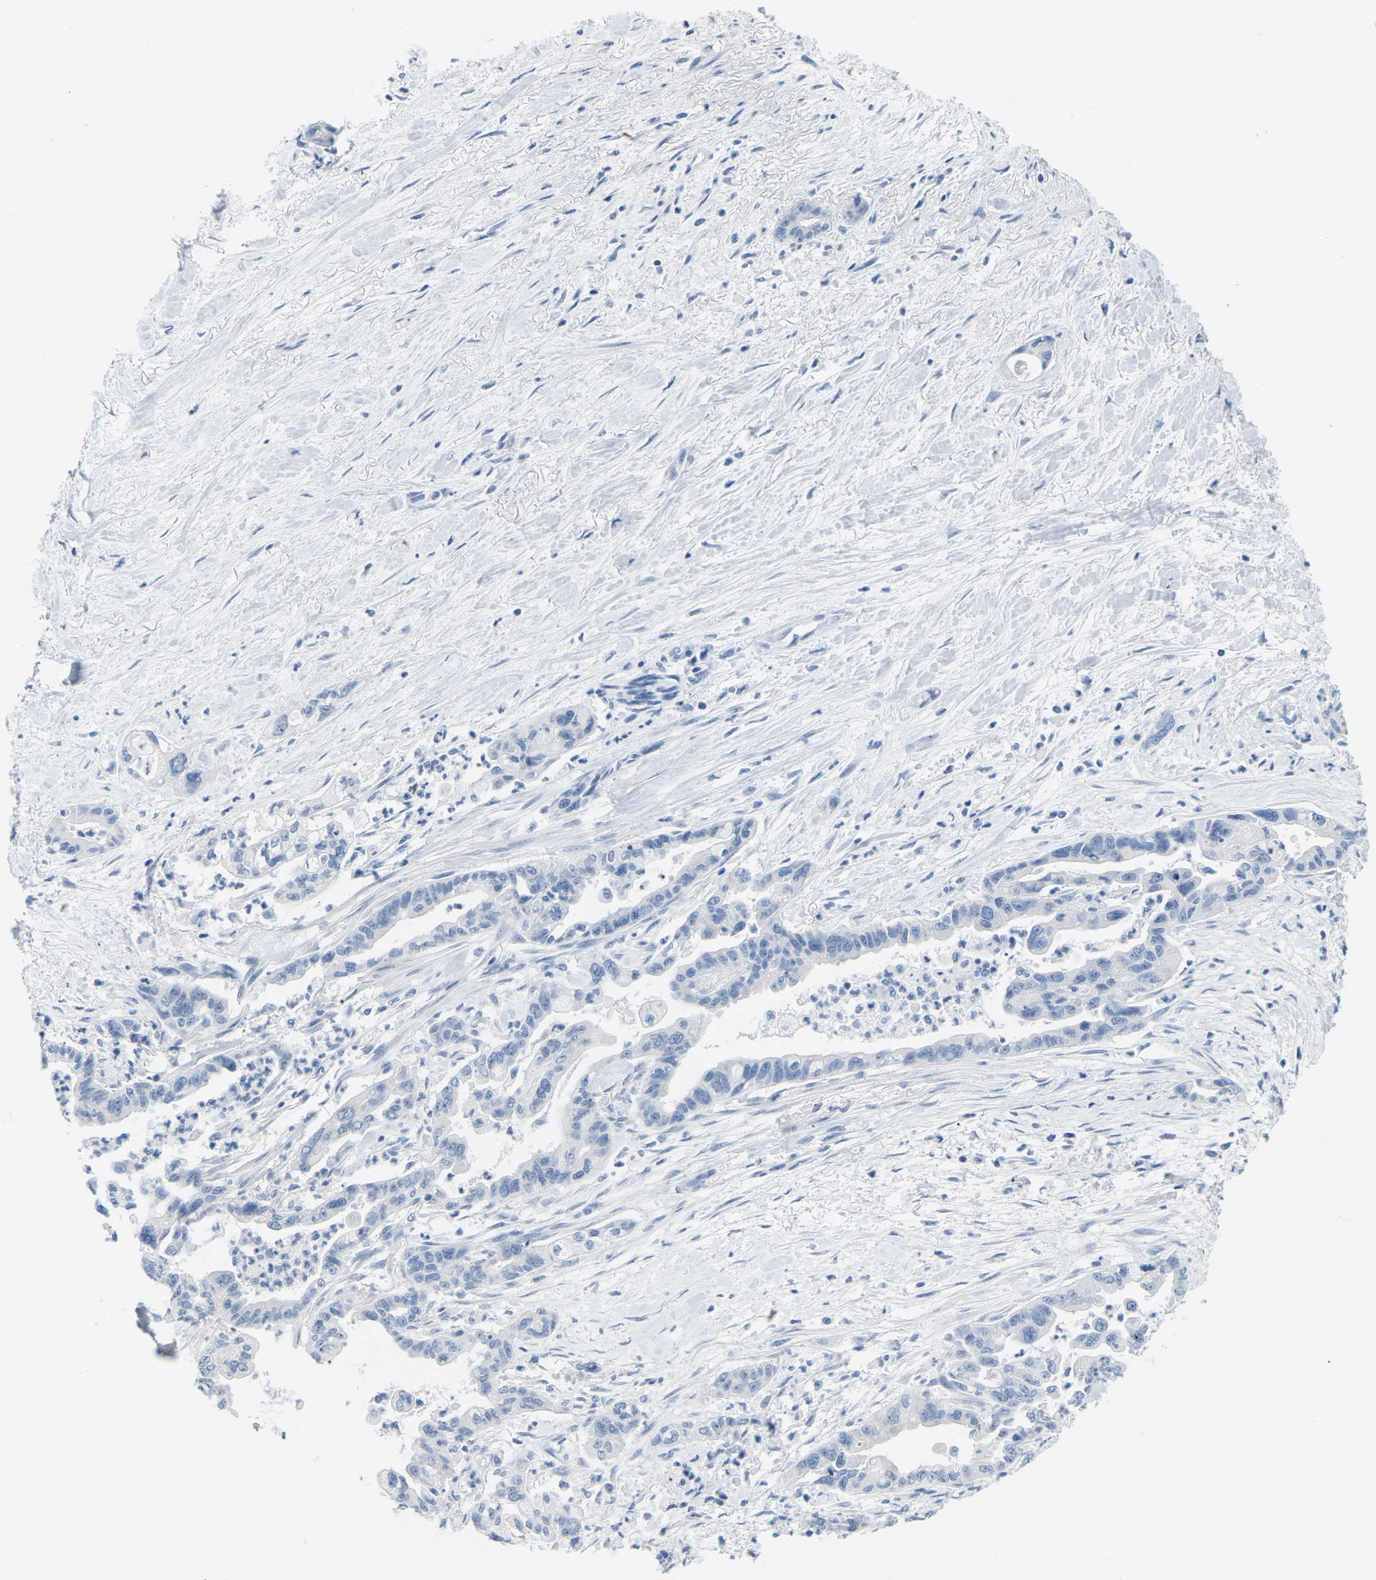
{"staining": {"intensity": "negative", "quantity": "none", "location": "none"}, "tissue": "pancreatic cancer", "cell_type": "Tumor cells", "image_type": "cancer", "snomed": [{"axis": "morphology", "description": "Adenocarcinoma, NOS"}, {"axis": "topography", "description": "Pancreas"}], "caption": "This is a image of IHC staining of pancreatic cancer (adenocarcinoma), which shows no expression in tumor cells.", "gene": "SLC12A1", "patient": {"sex": "male", "age": 70}}